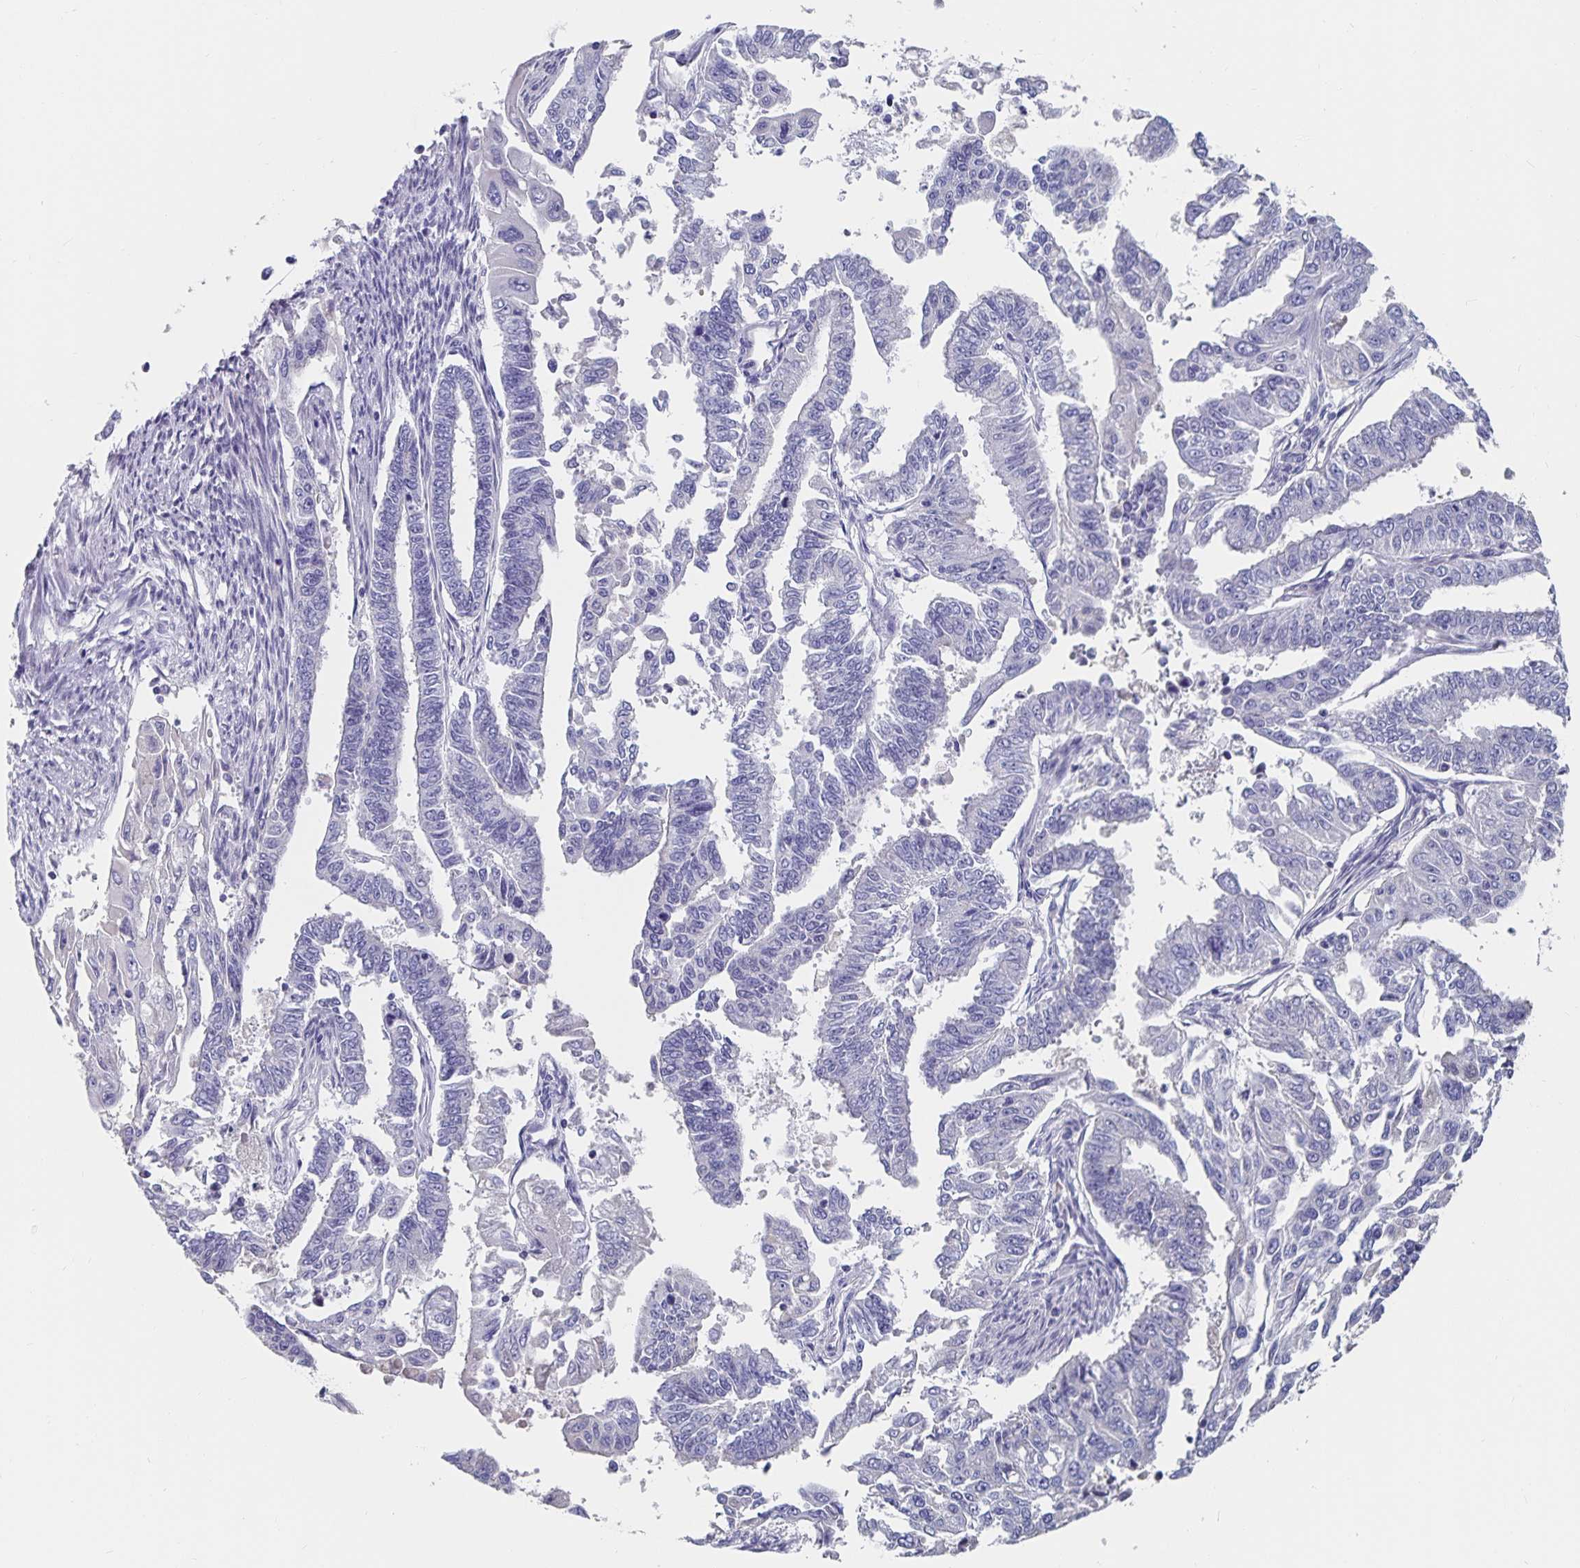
{"staining": {"intensity": "negative", "quantity": "none", "location": "none"}, "tissue": "endometrial cancer", "cell_type": "Tumor cells", "image_type": "cancer", "snomed": [{"axis": "morphology", "description": "Adenocarcinoma, NOS"}, {"axis": "topography", "description": "Uterus"}], "caption": "There is no significant positivity in tumor cells of endometrial cancer (adenocarcinoma).", "gene": "CFAP69", "patient": {"sex": "female", "age": 59}}